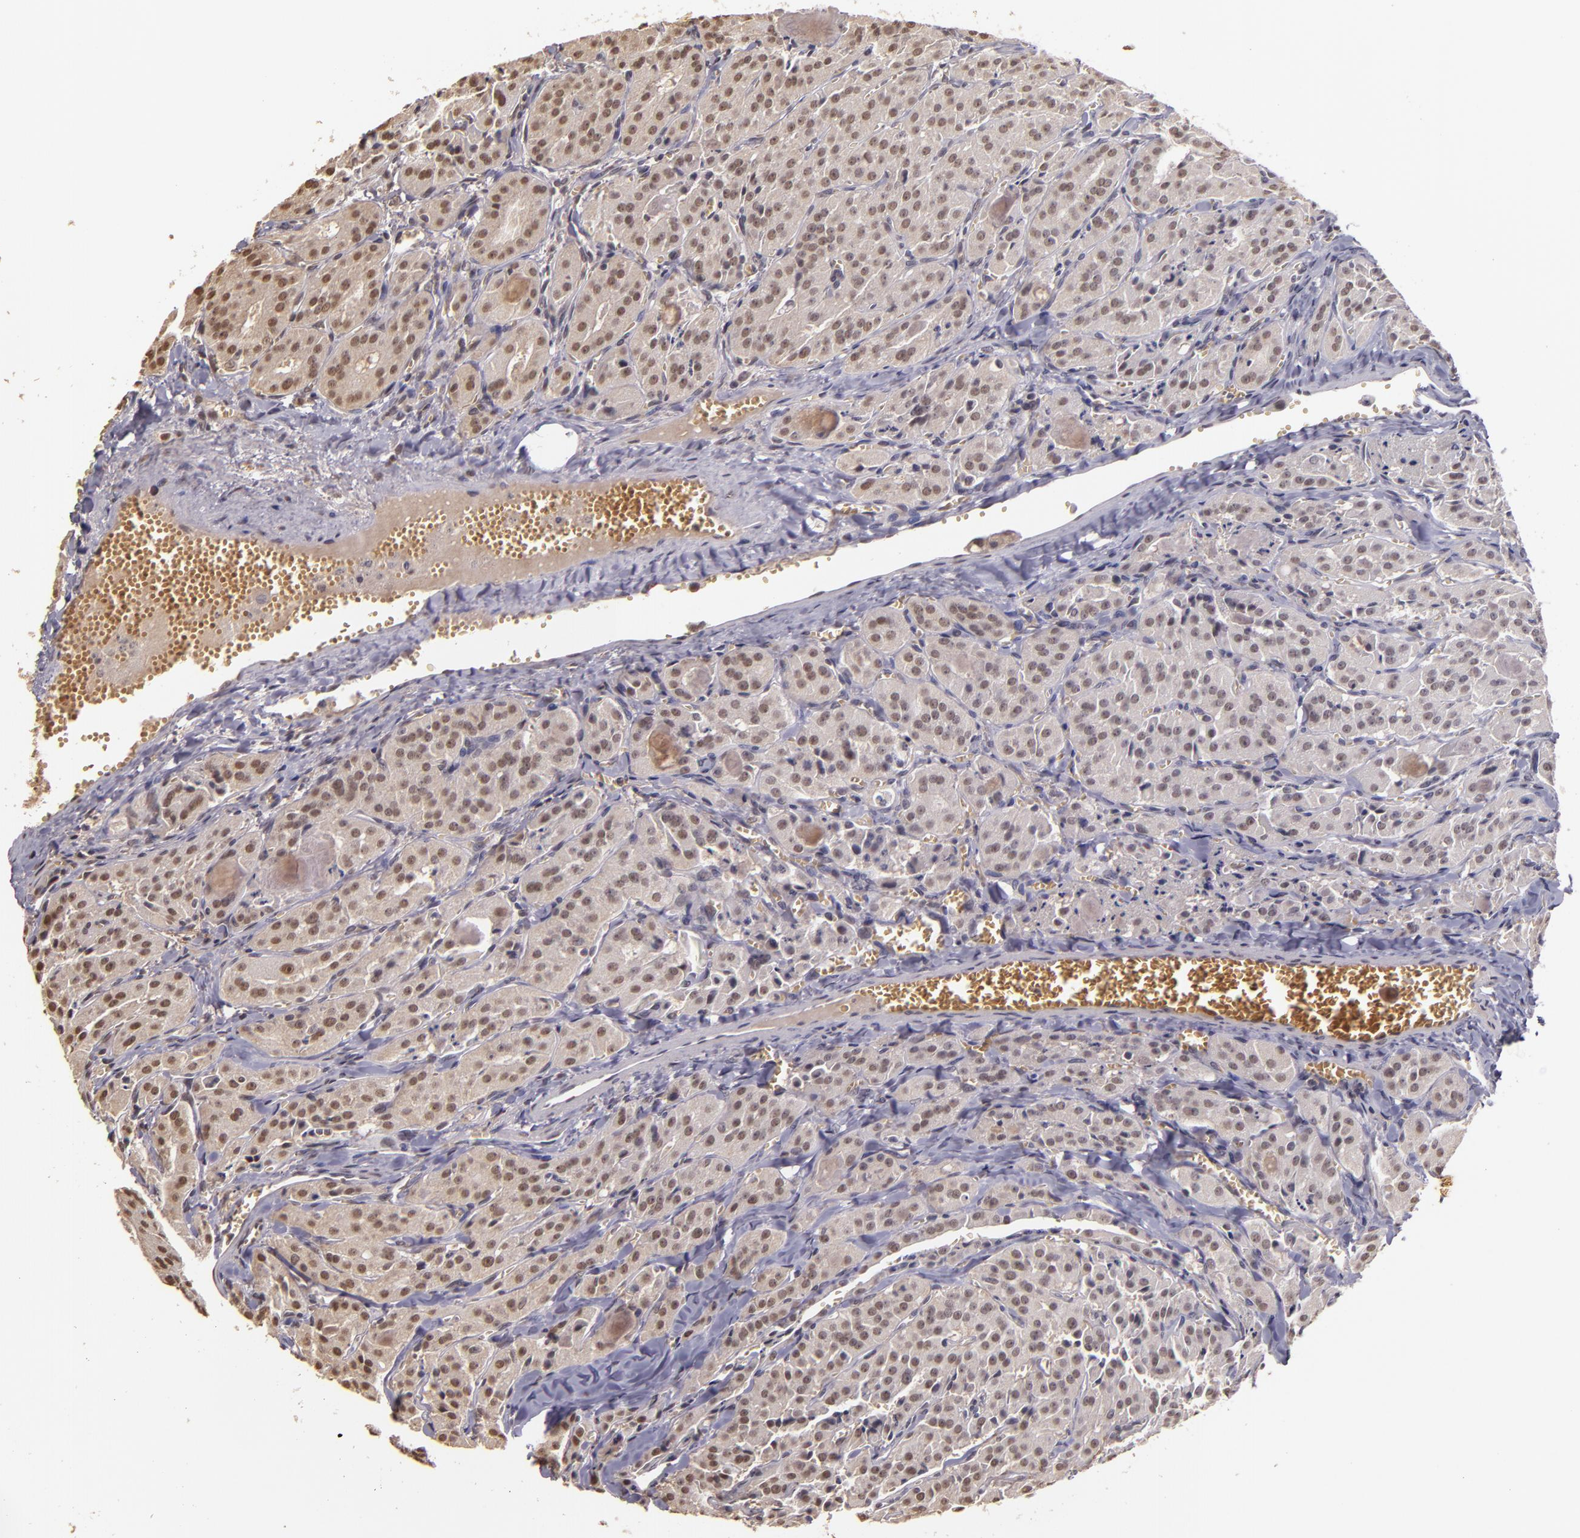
{"staining": {"intensity": "weak", "quantity": ">75%", "location": "cytoplasmic/membranous,nuclear"}, "tissue": "thyroid cancer", "cell_type": "Tumor cells", "image_type": "cancer", "snomed": [{"axis": "morphology", "description": "Carcinoma, NOS"}, {"axis": "topography", "description": "Thyroid gland"}], "caption": "Thyroid cancer stained with IHC shows weak cytoplasmic/membranous and nuclear positivity in approximately >75% of tumor cells. The protein is shown in brown color, while the nuclei are stained blue.", "gene": "CUL1", "patient": {"sex": "male", "age": 76}}